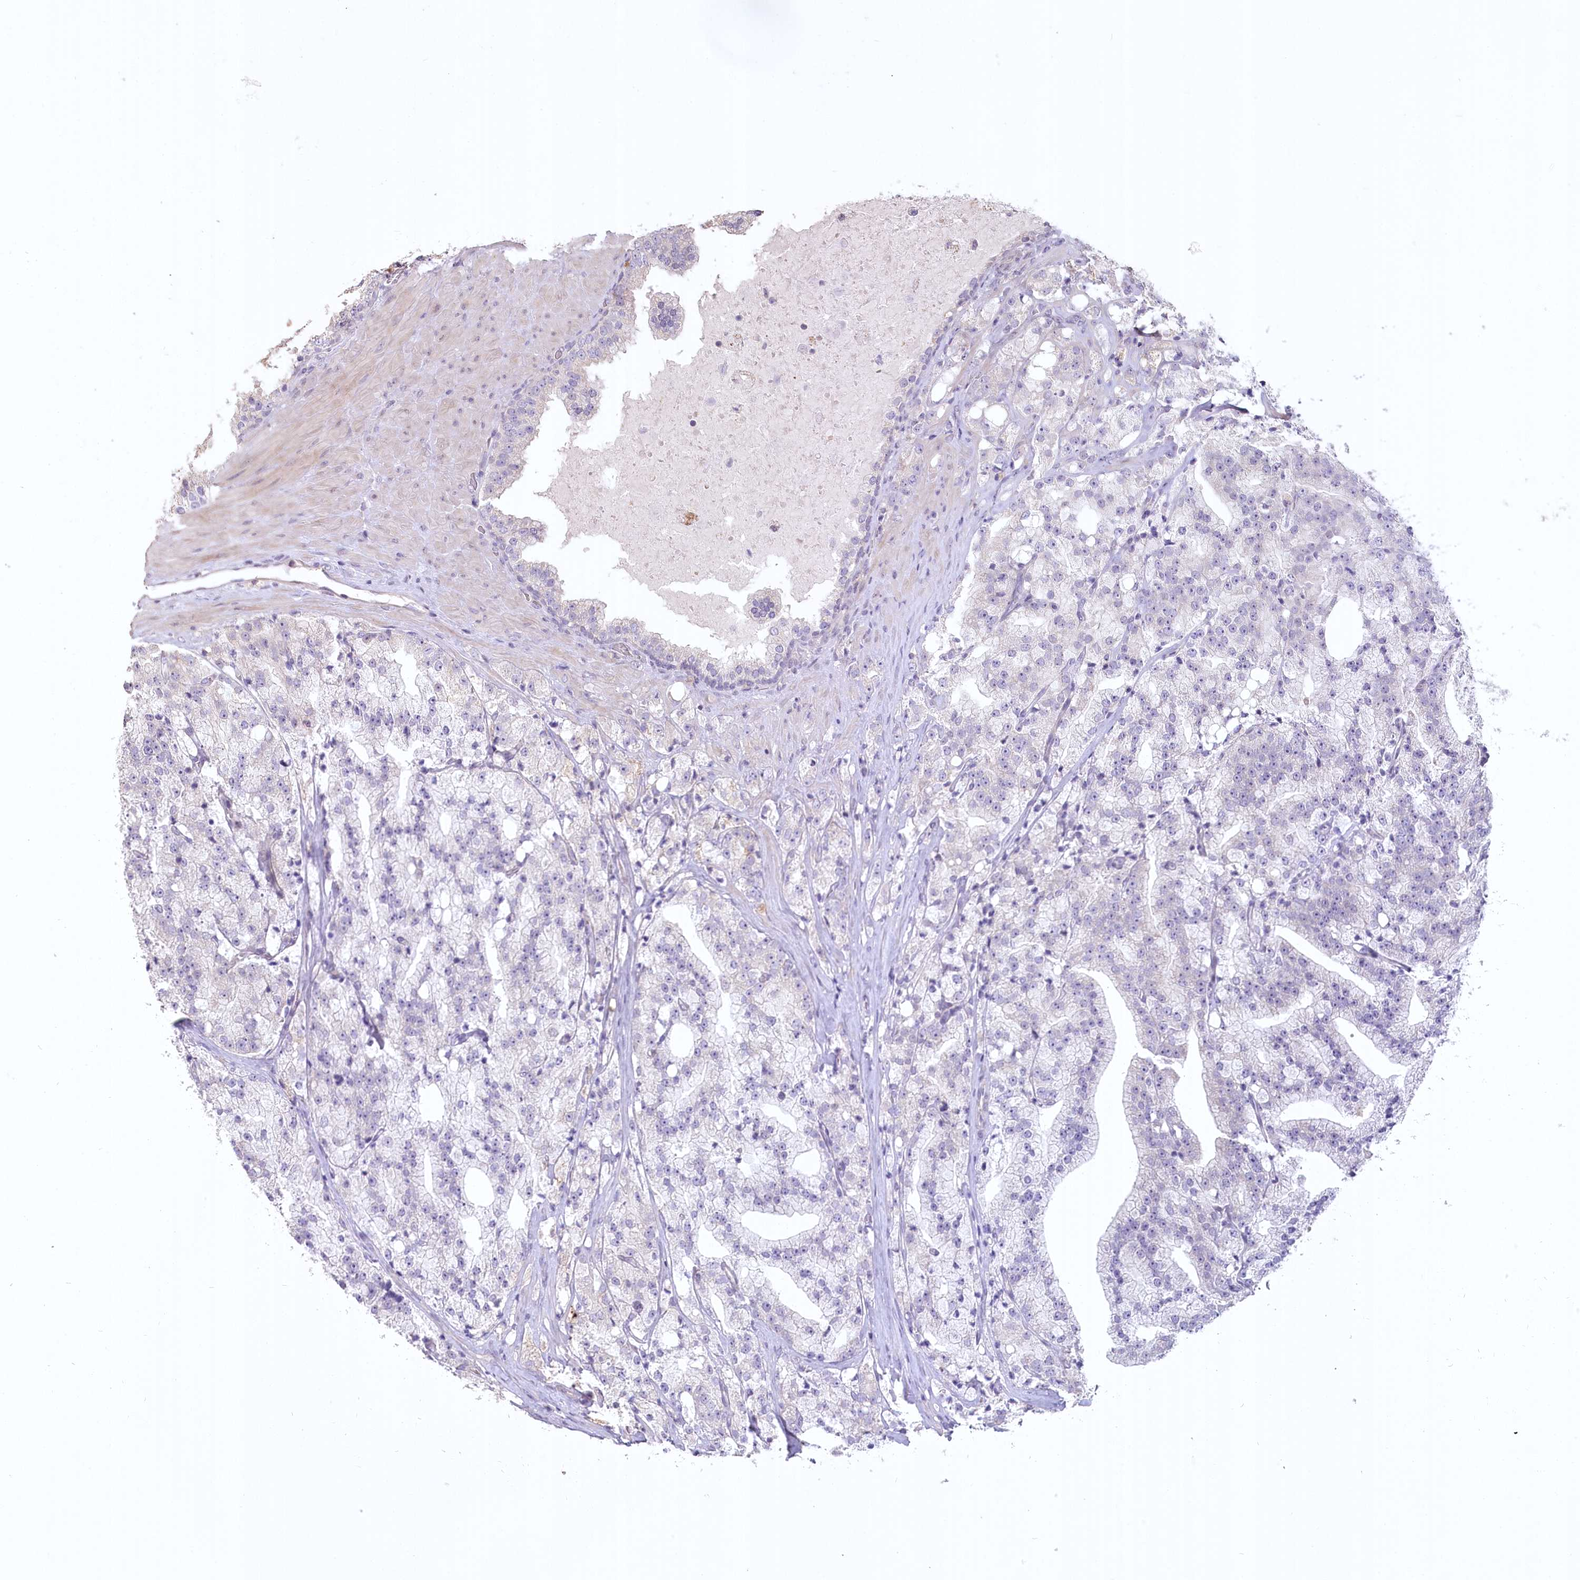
{"staining": {"intensity": "negative", "quantity": "none", "location": "none"}, "tissue": "prostate cancer", "cell_type": "Tumor cells", "image_type": "cancer", "snomed": [{"axis": "morphology", "description": "Adenocarcinoma, High grade"}, {"axis": "topography", "description": "Prostate"}], "caption": "Prostate high-grade adenocarcinoma was stained to show a protein in brown. There is no significant expression in tumor cells. The staining is performed using DAB (3,3'-diaminobenzidine) brown chromogen with nuclei counter-stained in using hematoxylin.", "gene": "USP11", "patient": {"sex": "male", "age": 64}}